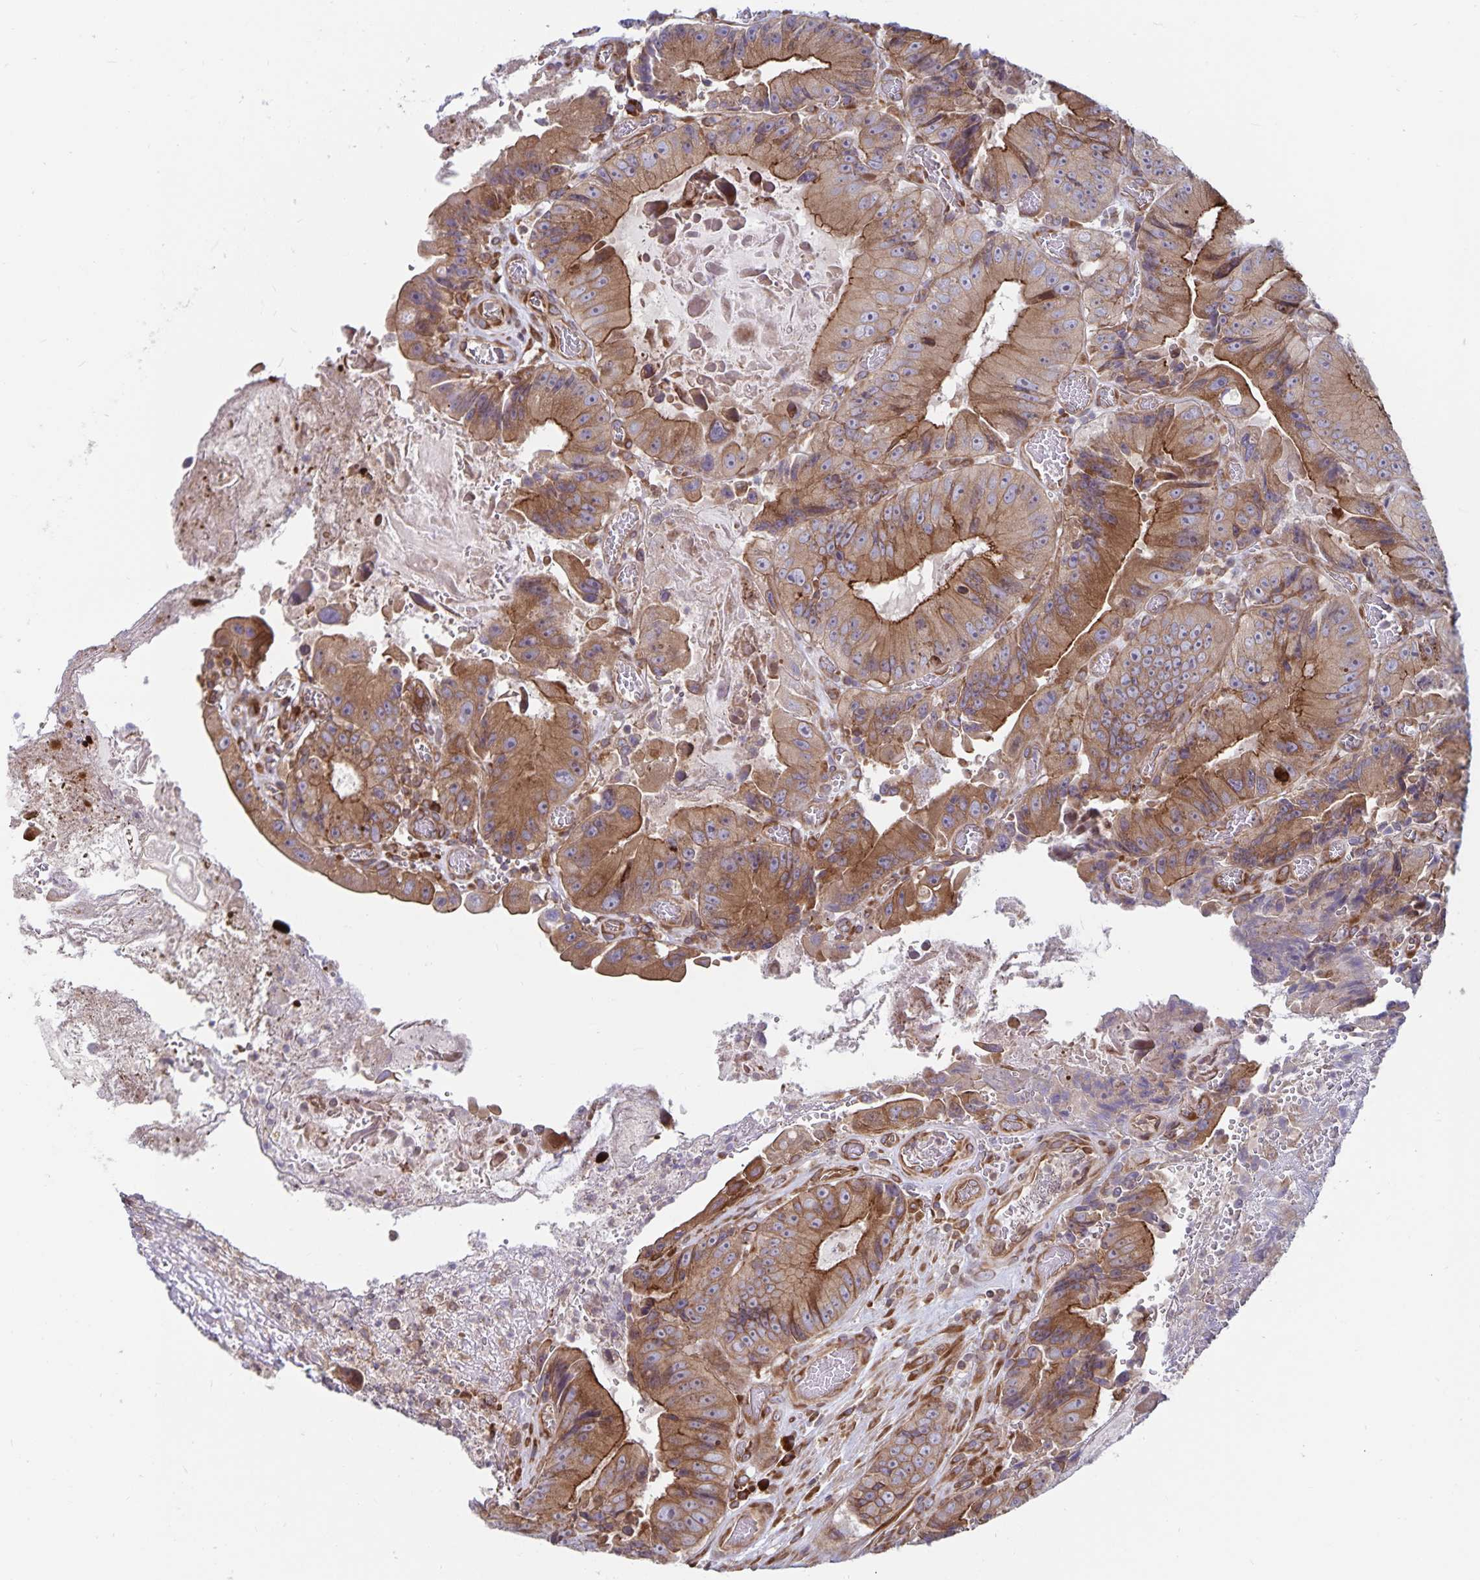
{"staining": {"intensity": "moderate", "quantity": ">75%", "location": "cytoplasmic/membranous"}, "tissue": "colorectal cancer", "cell_type": "Tumor cells", "image_type": "cancer", "snomed": [{"axis": "morphology", "description": "Adenocarcinoma, NOS"}, {"axis": "topography", "description": "Colon"}], "caption": "This photomicrograph displays adenocarcinoma (colorectal) stained with immunohistochemistry (IHC) to label a protein in brown. The cytoplasmic/membranous of tumor cells show moderate positivity for the protein. Nuclei are counter-stained blue.", "gene": "SEC62", "patient": {"sex": "female", "age": 86}}